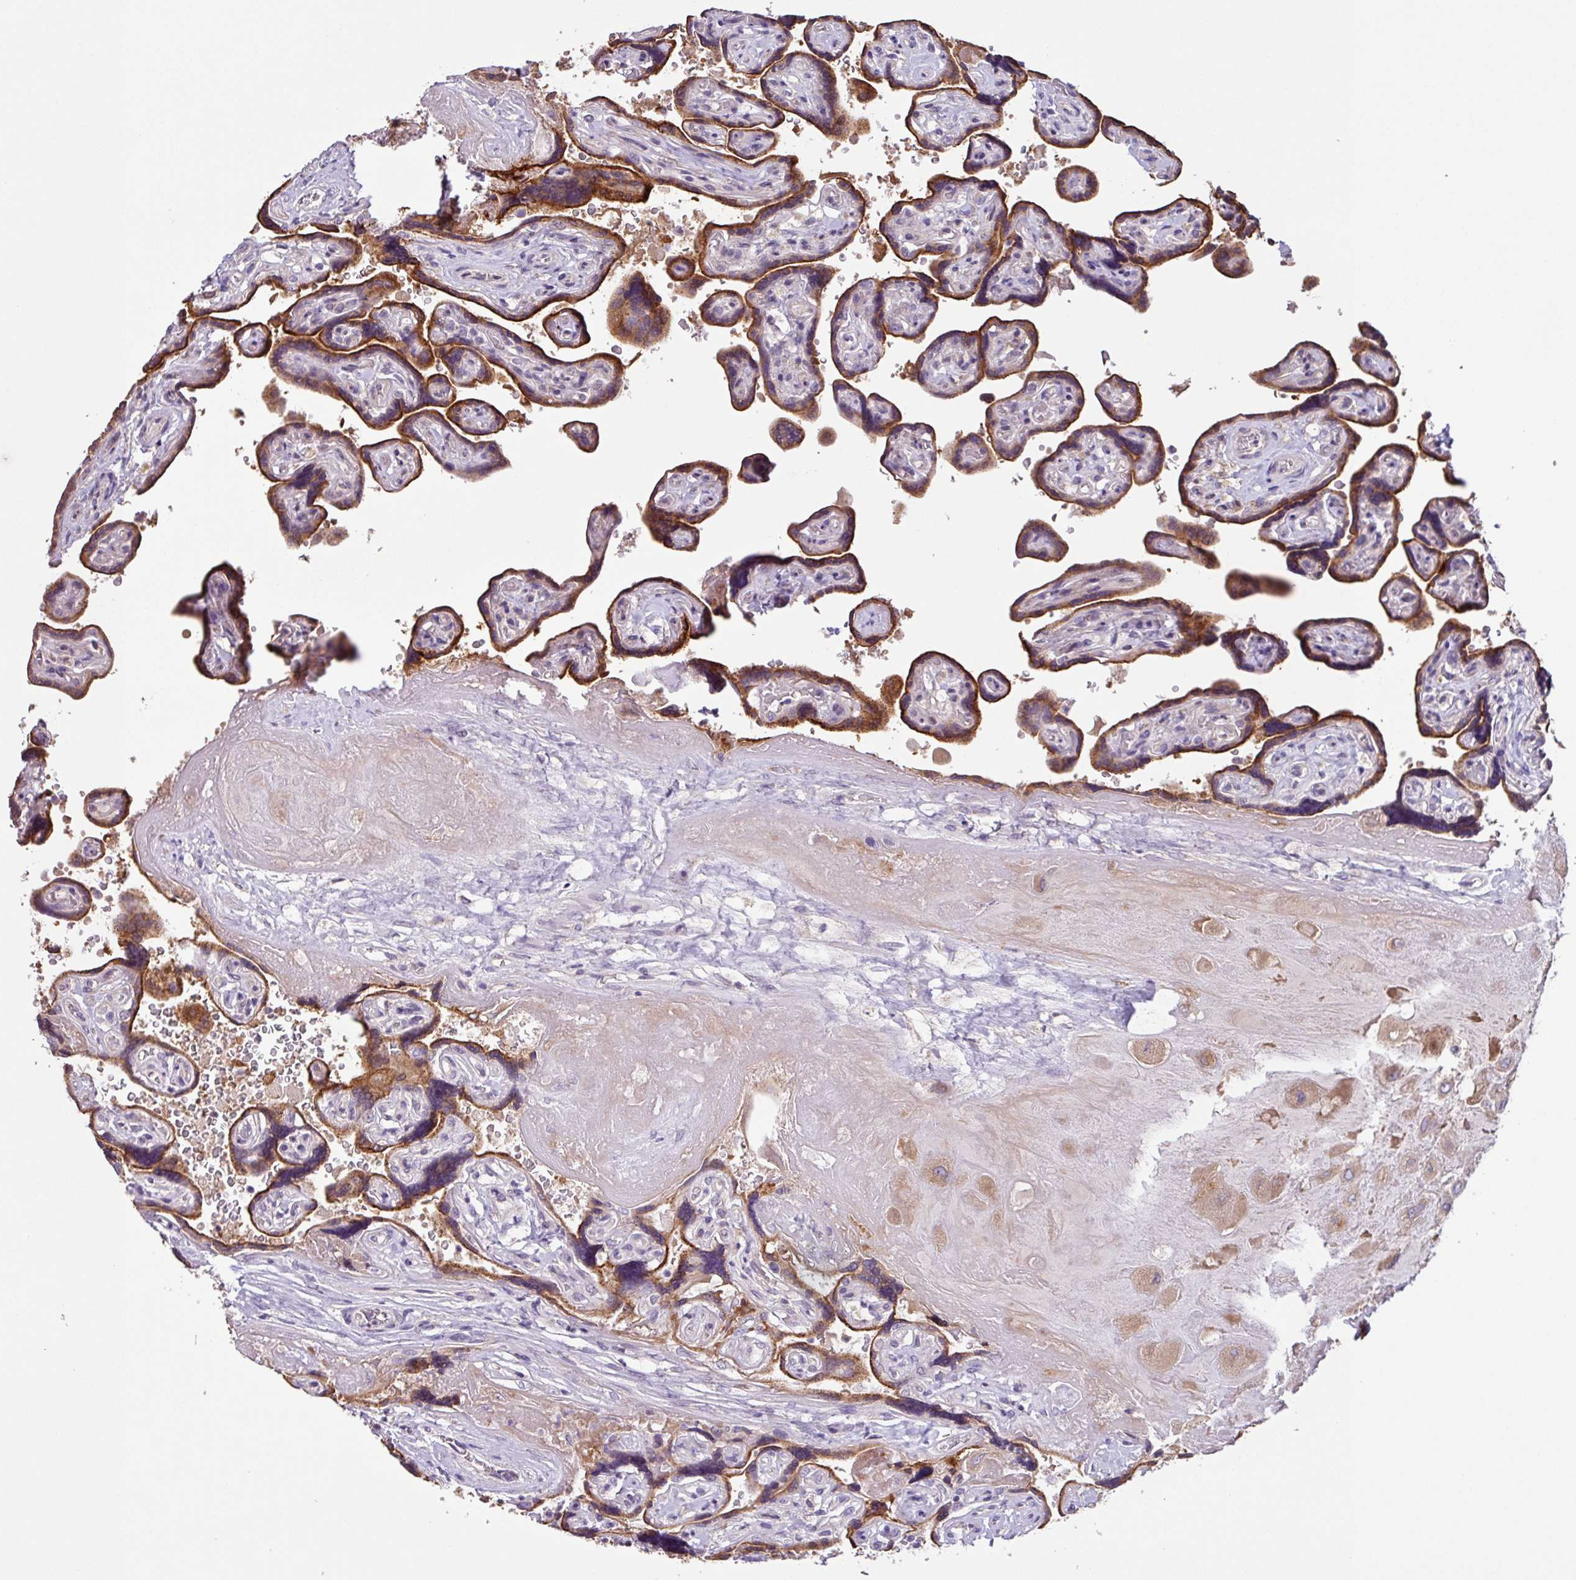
{"staining": {"intensity": "weak", "quantity": "25%-75%", "location": "cytoplasmic/membranous"}, "tissue": "placenta", "cell_type": "Decidual cells", "image_type": "normal", "snomed": [{"axis": "morphology", "description": "Normal tissue, NOS"}, {"axis": "topography", "description": "Placenta"}], "caption": "Protein staining exhibits weak cytoplasmic/membranous positivity in about 25%-75% of decidual cells in unremarkable placenta.", "gene": "SFTPB", "patient": {"sex": "female", "age": 32}}